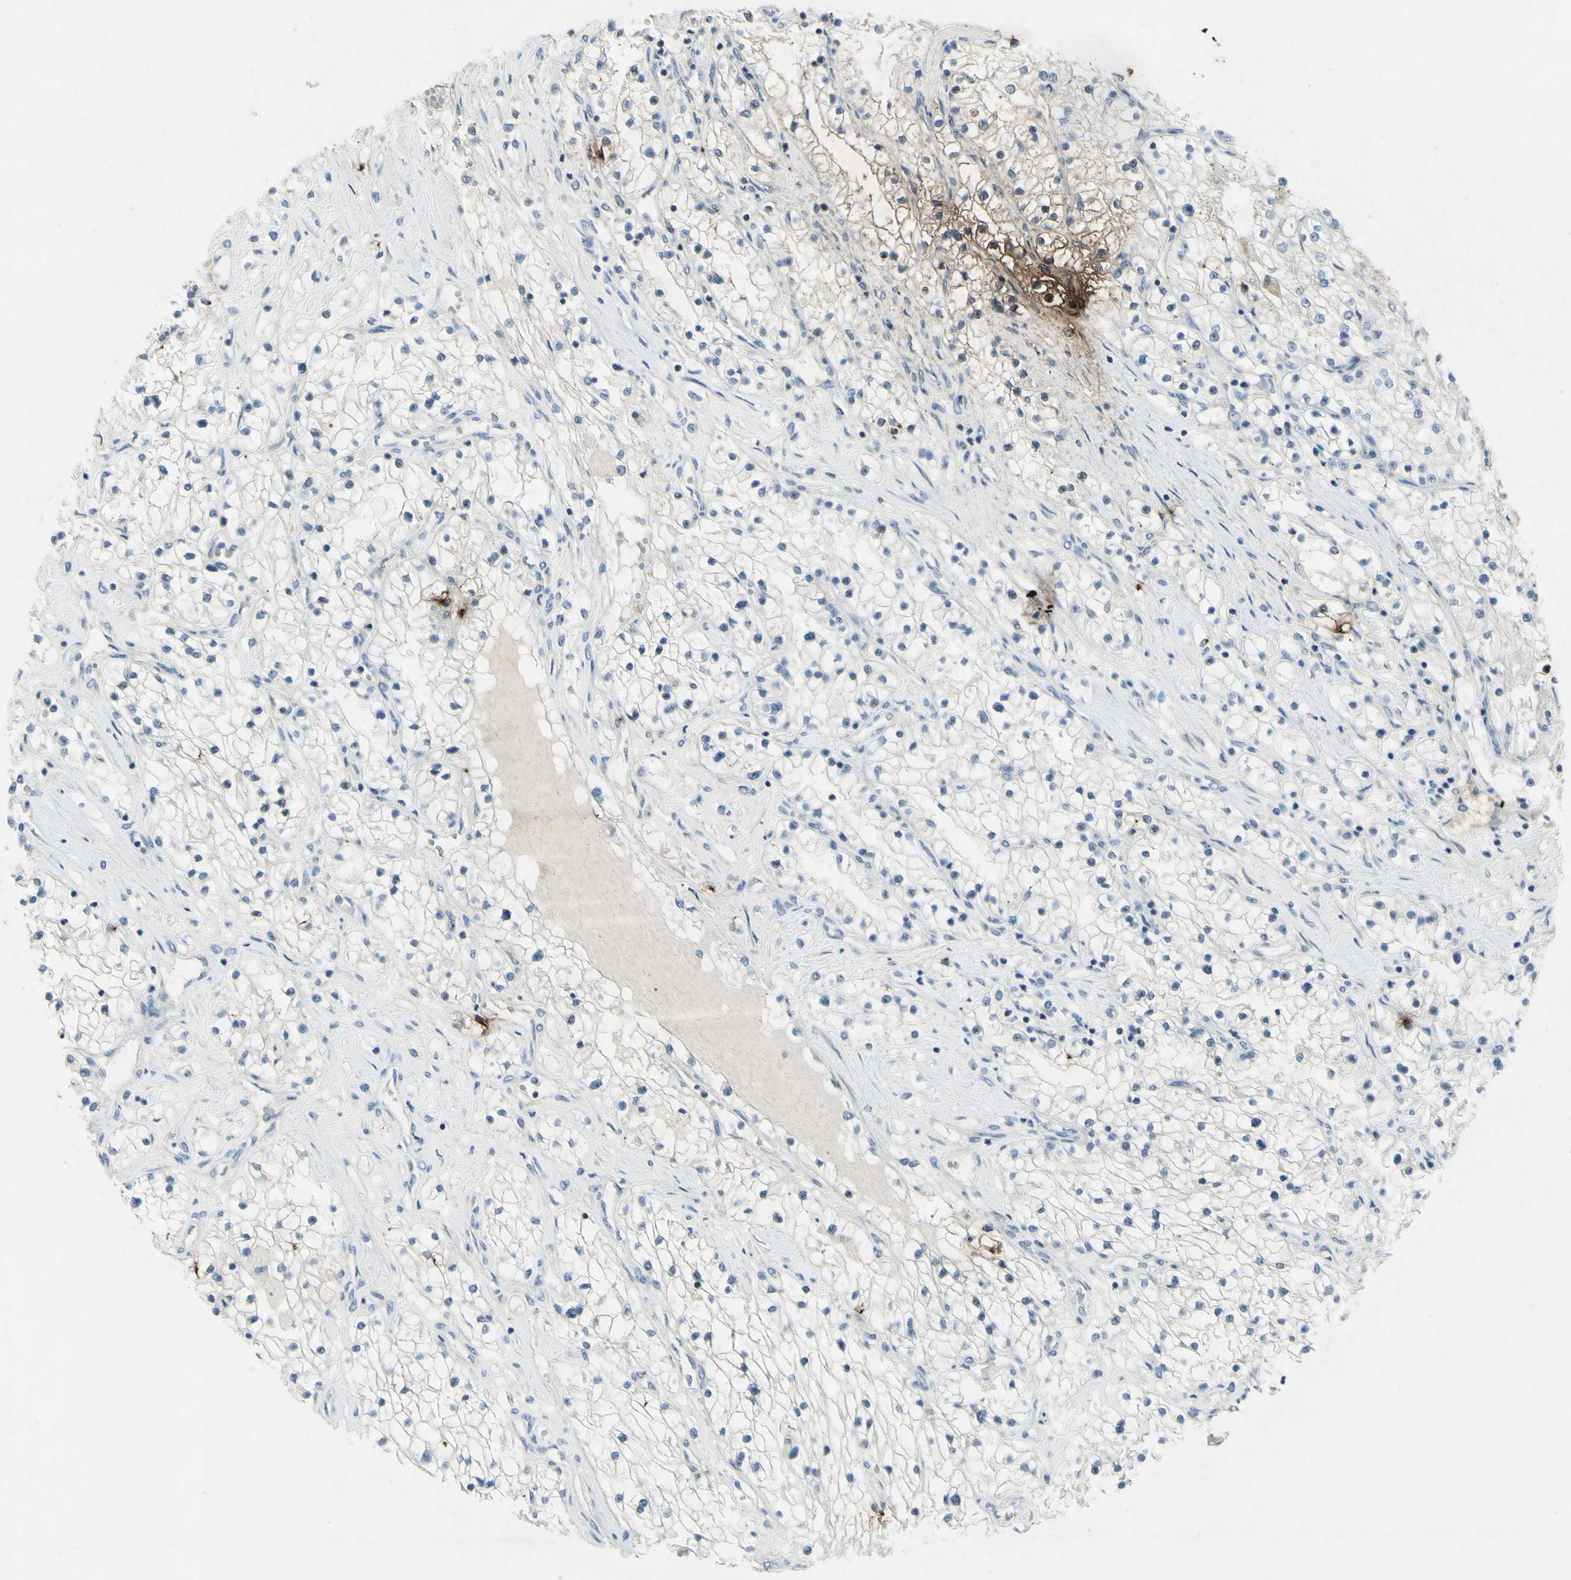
{"staining": {"intensity": "moderate", "quantity": "<25%", "location": "cytoplasmic/membranous"}, "tissue": "renal cancer", "cell_type": "Tumor cells", "image_type": "cancer", "snomed": [{"axis": "morphology", "description": "Adenocarcinoma, NOS"}, {"axis": "topography", "description": "Kidney"}], "caption": "Protein expression analysis of human adenocarcinoma (renal) reveals moderate cytoplasmic/membranous staining in about <25% of tumor cells.", "gene": "SNAP91", "patient": {"sex": "male", "age": 68}}